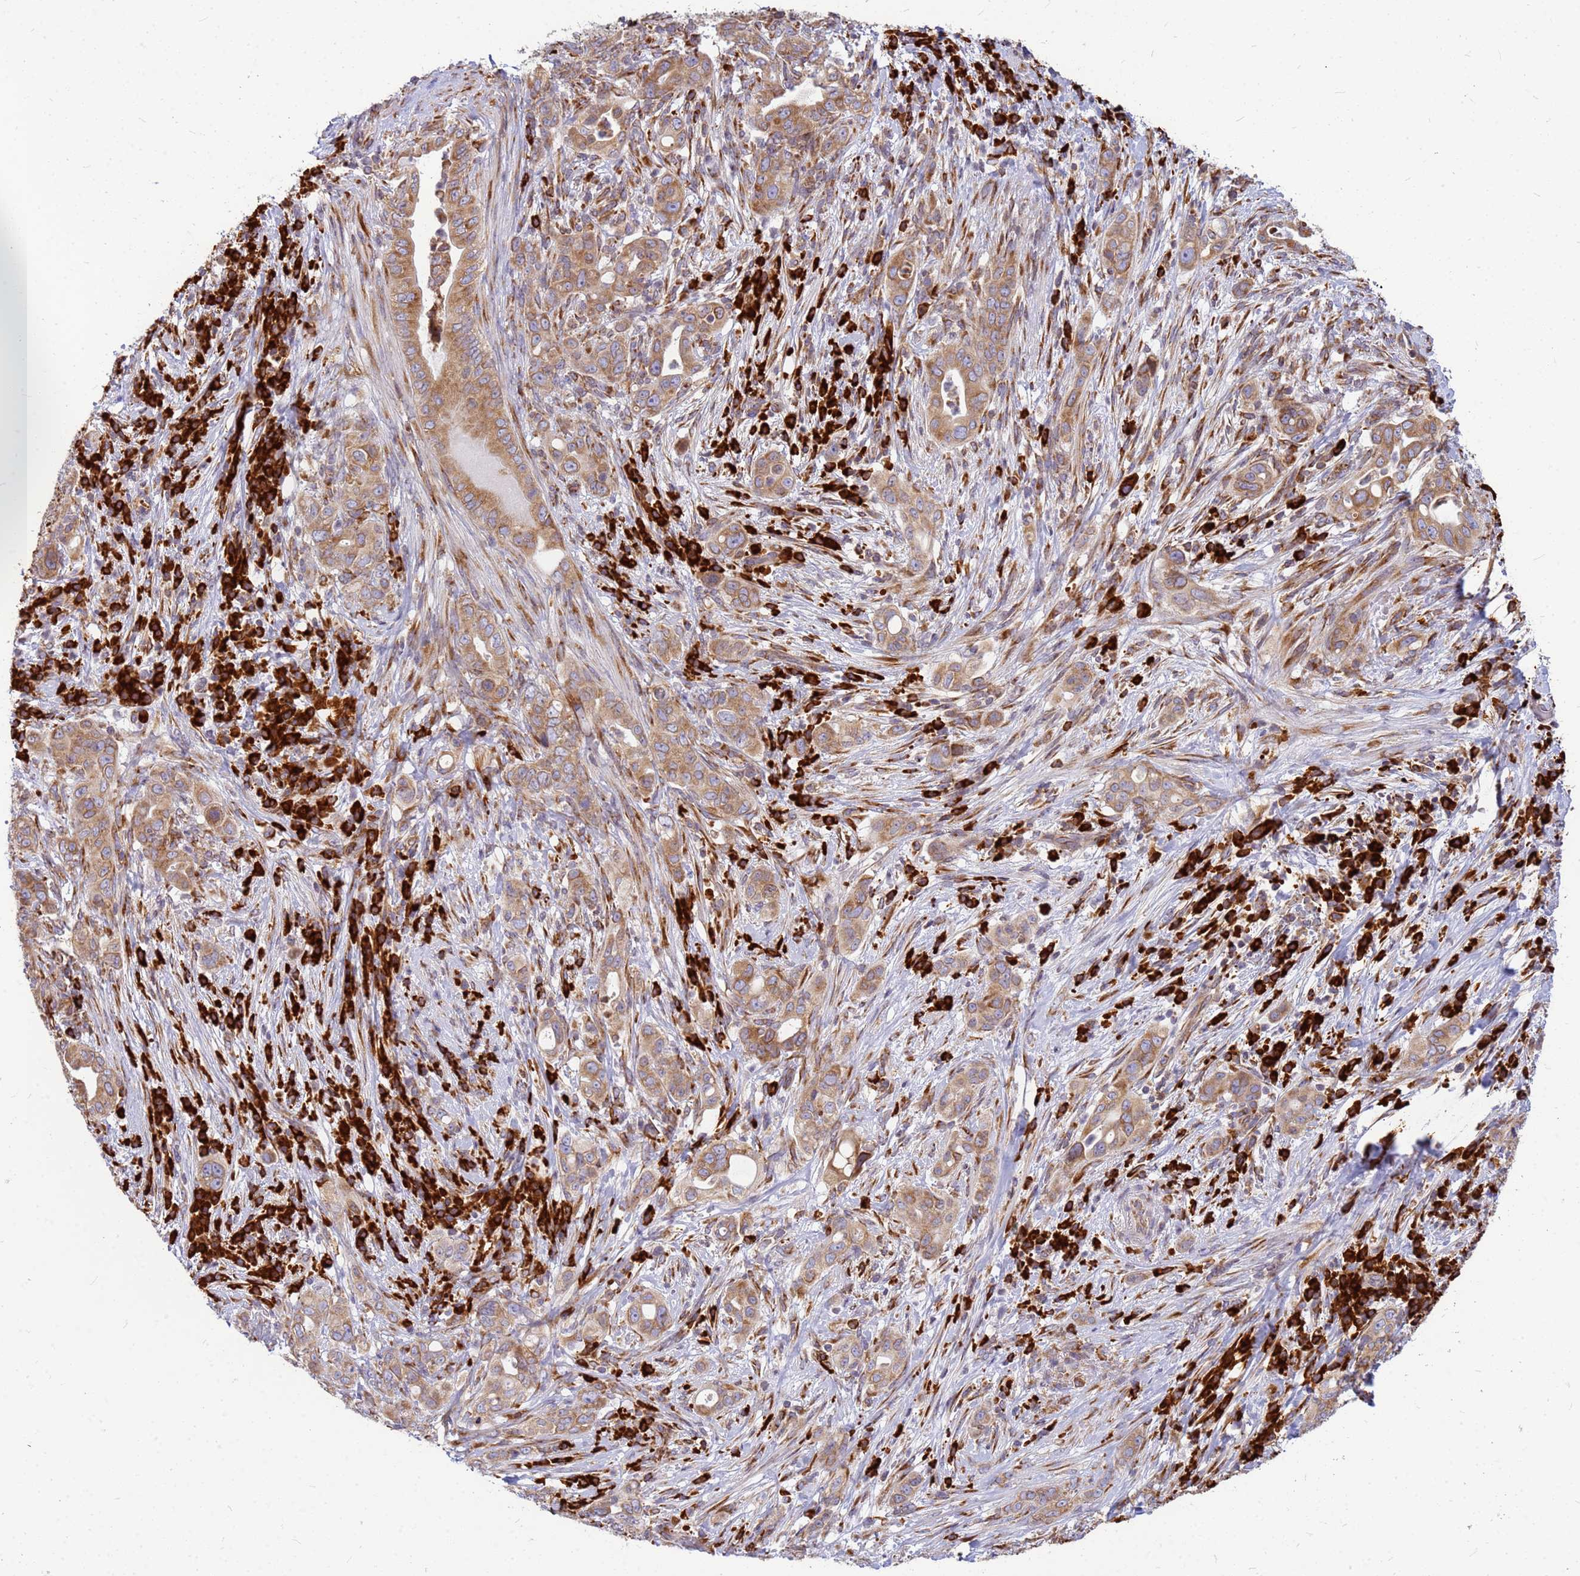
{"staining": {"intensity": "moderate", "quantity": ">75%", "location": "cytoplasmic/membranous"}, "tissue": "pancreatic cancer", "cell_type": "Tumor cells", "image_type": "cancer", "snomed": [{"axis": "morphology", "description": "Normal tissue, NOS"}, {"axis": "morphology", "description": "Adenocarcinoma, NOS"}, {"axis": "topography", "description": "Lymph node"}, {"axis": "topography", "description": "Pancreas"}], "caption": "A high-resolution image shows immunohistochemistry (IHC) staining of pancreatic cancer (adenocarcinoma), which demonstrates moderate cytoplasmic/membranous expression in about >75% of tumor cells.", "gene": "SSR4", "patient": {"sex": "female", "age": 67}}